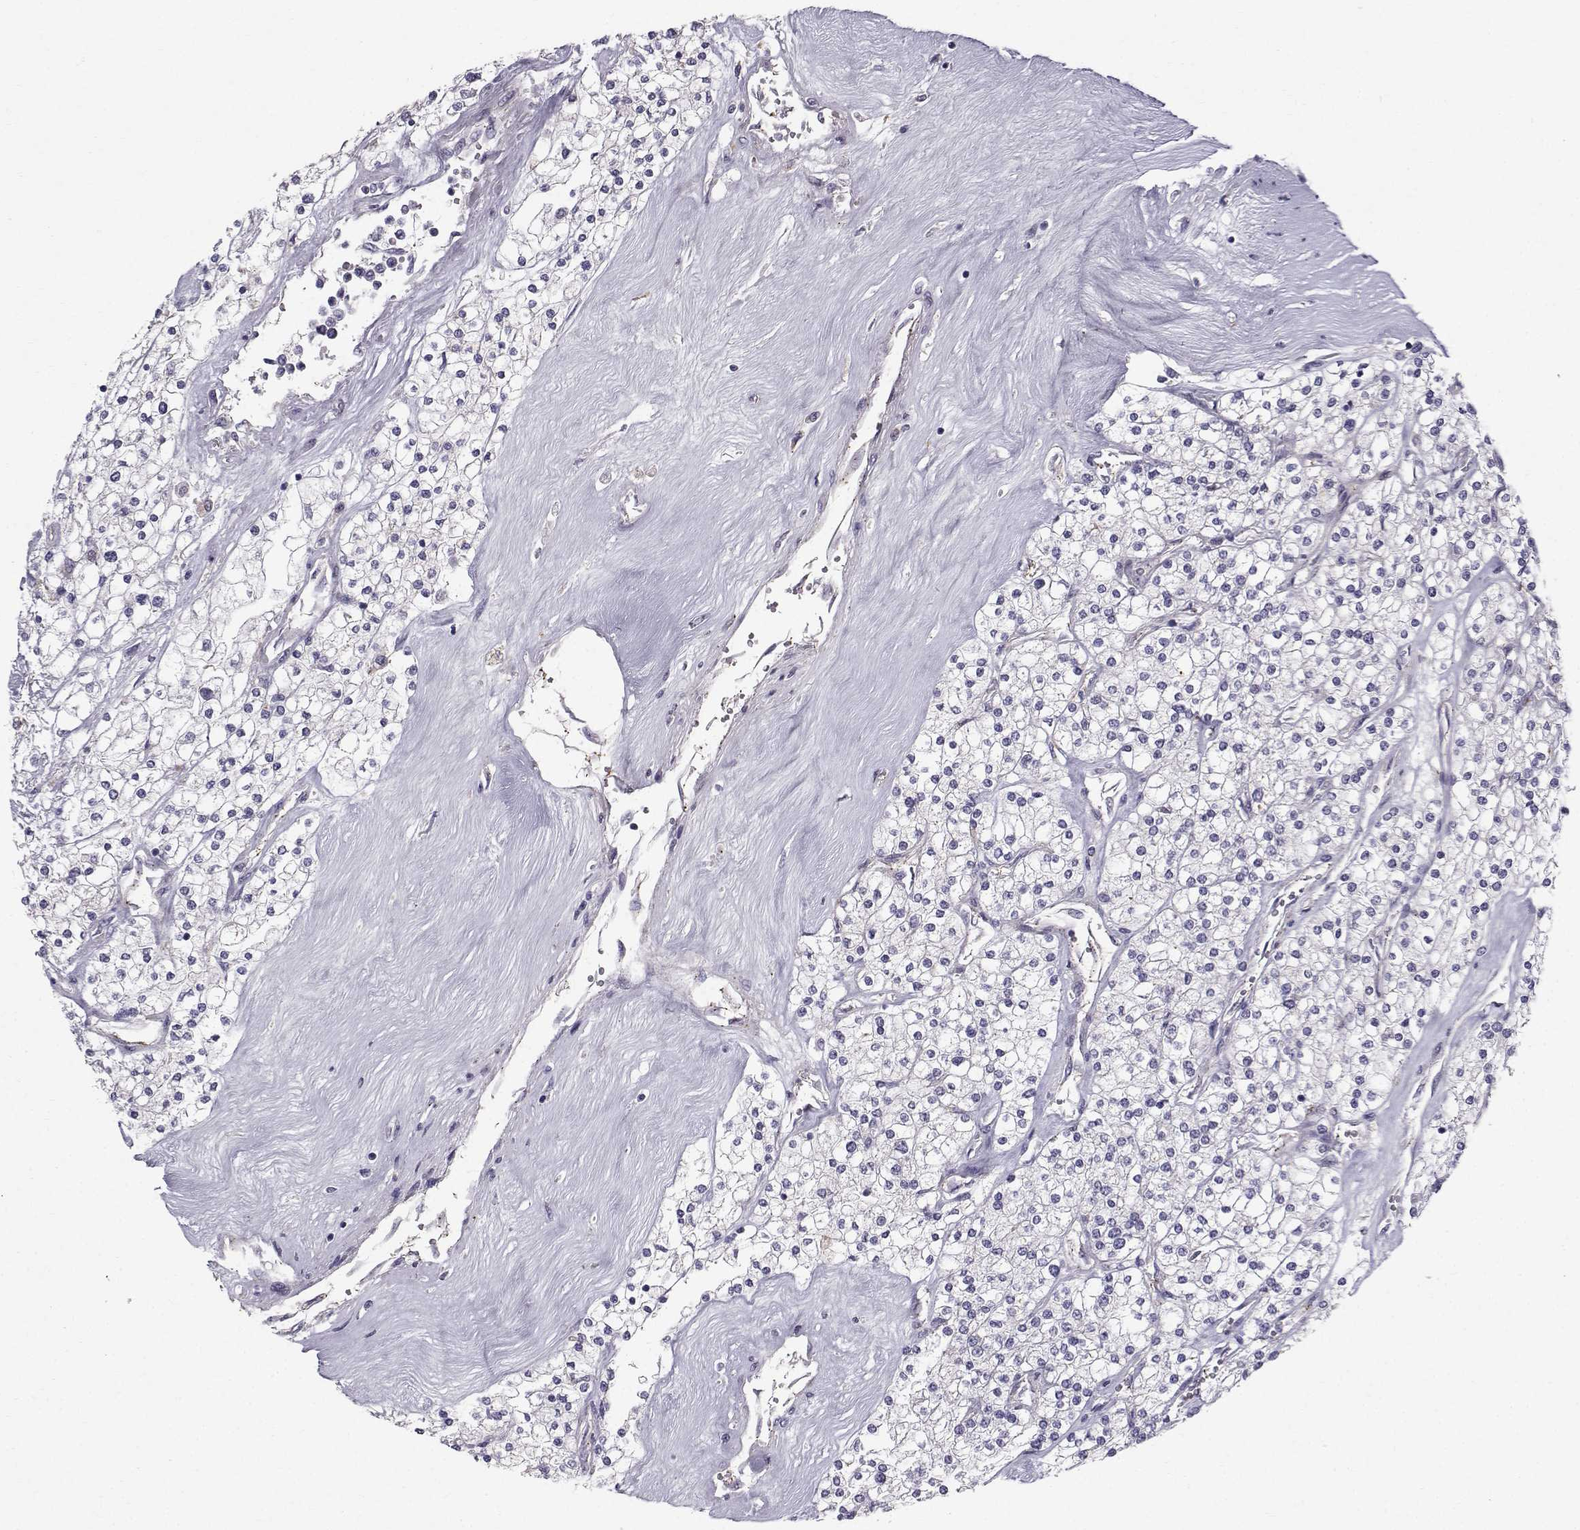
{"staining": {"intensity": "negative", "quantity": "none", "location": "none"}, "tissue": "renal cancer", "cell_type": "Tumor cells", "image_type": "cancer", "snomed": [{"axis": "morphology", "description": "Adenocarcinoma, NOS"}, {"axis": "topography", "description": "Kidney"}], "caption": "Histopathology image shows no protein staining in tumor cells of renal cancer (adenocarcinoma) tissue.", "gene": "CALCR", "patient": {"sex": "male", "age": 80}}